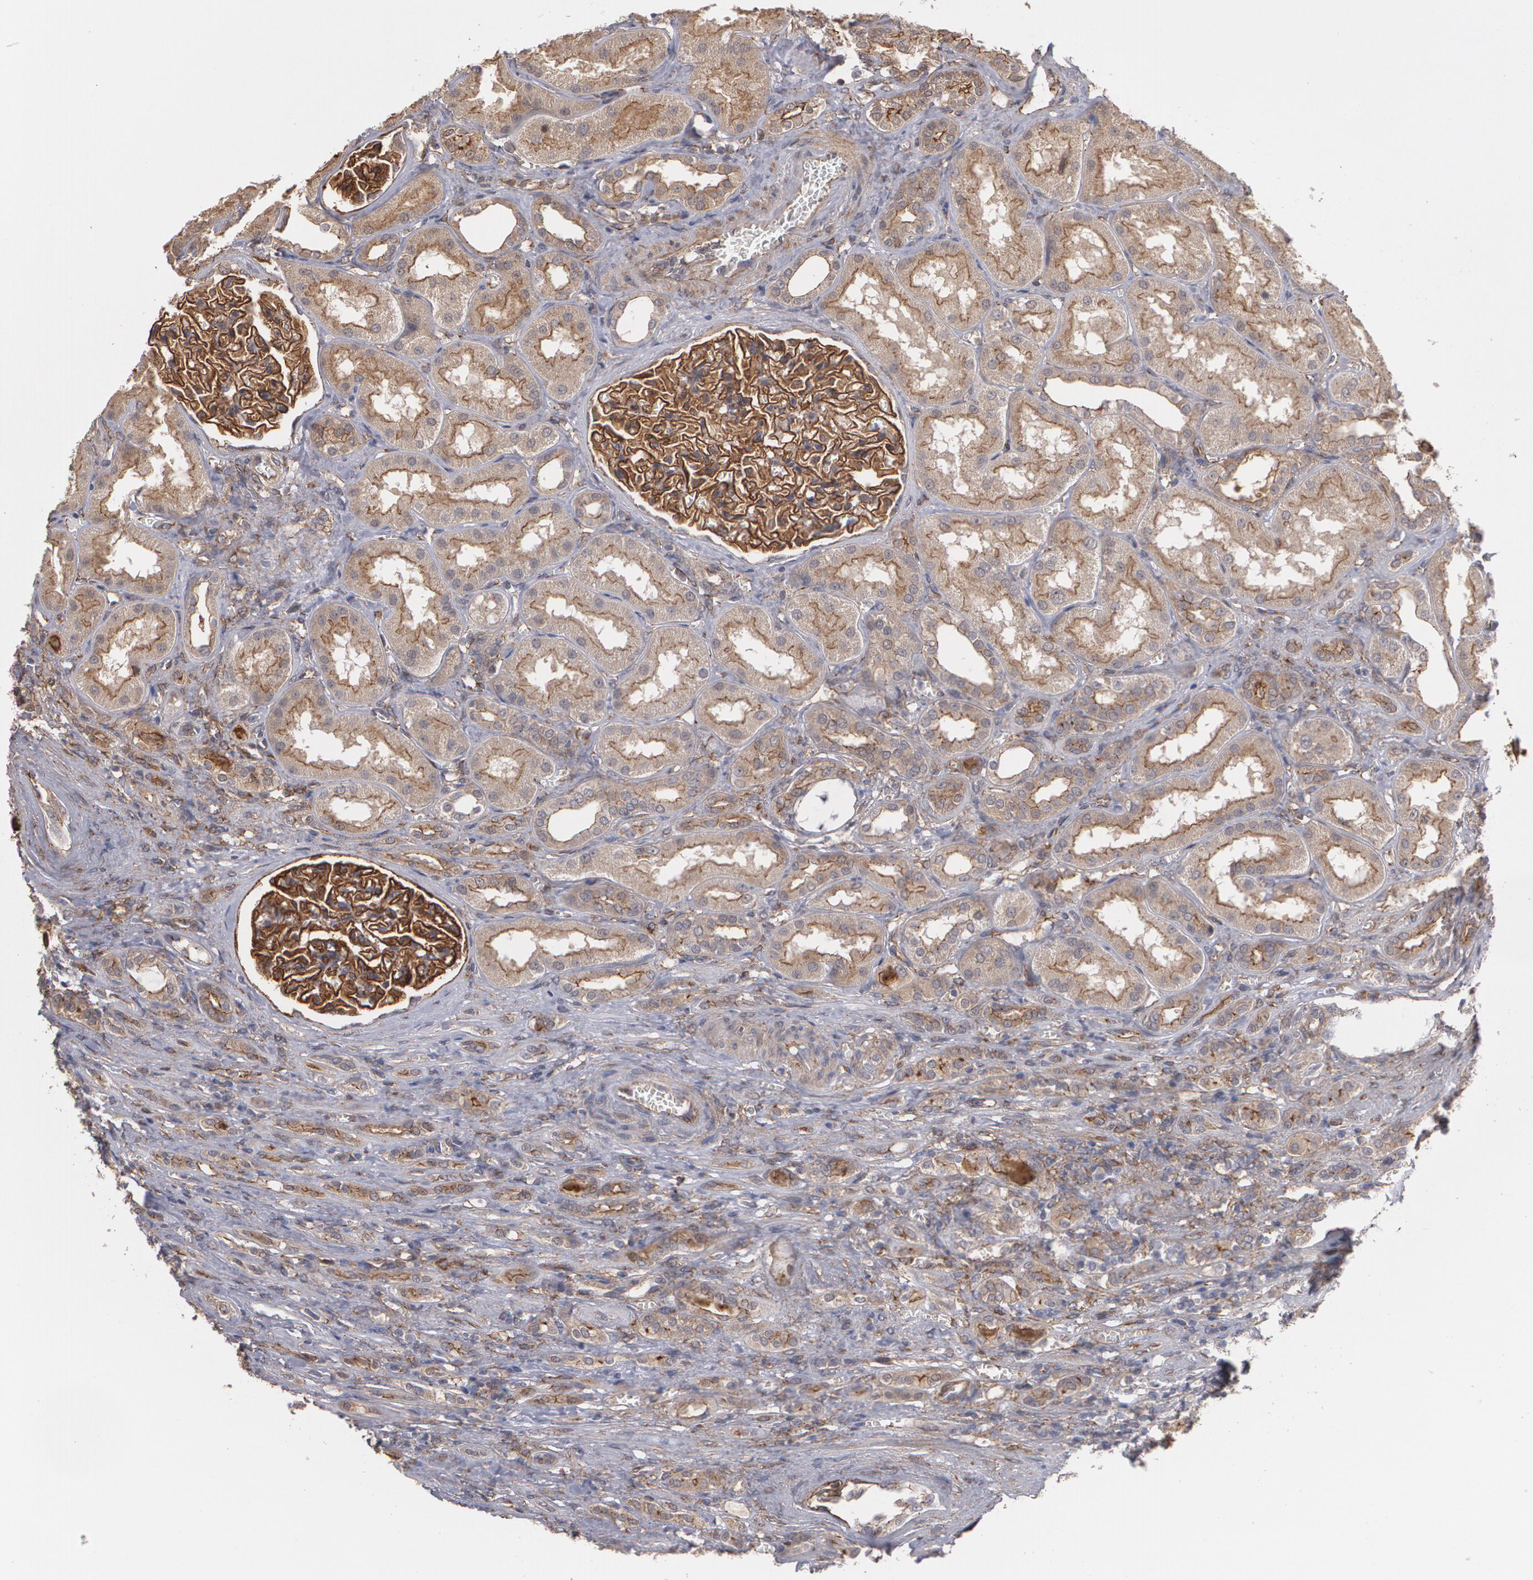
{"staining": {"intensity": "strong", "quantity": ">75%", "location": "cytoplasmic/membranous"}, "tissue": "renal cancer", "cell_type": "Tumor cells", "image_type": "cancer", "snomed": [{"axis": "morphology", "description": "Adenocarcinoma, NOS"}, {"axis": "topography", "description": "Kidney"}], "caption": "Renal cancer tissue displays strong cytoplasmic/membranous positivity in about >75% of tumor cells", "gene": "TJP1", "patient": {"sex": "male", "age": 46}}